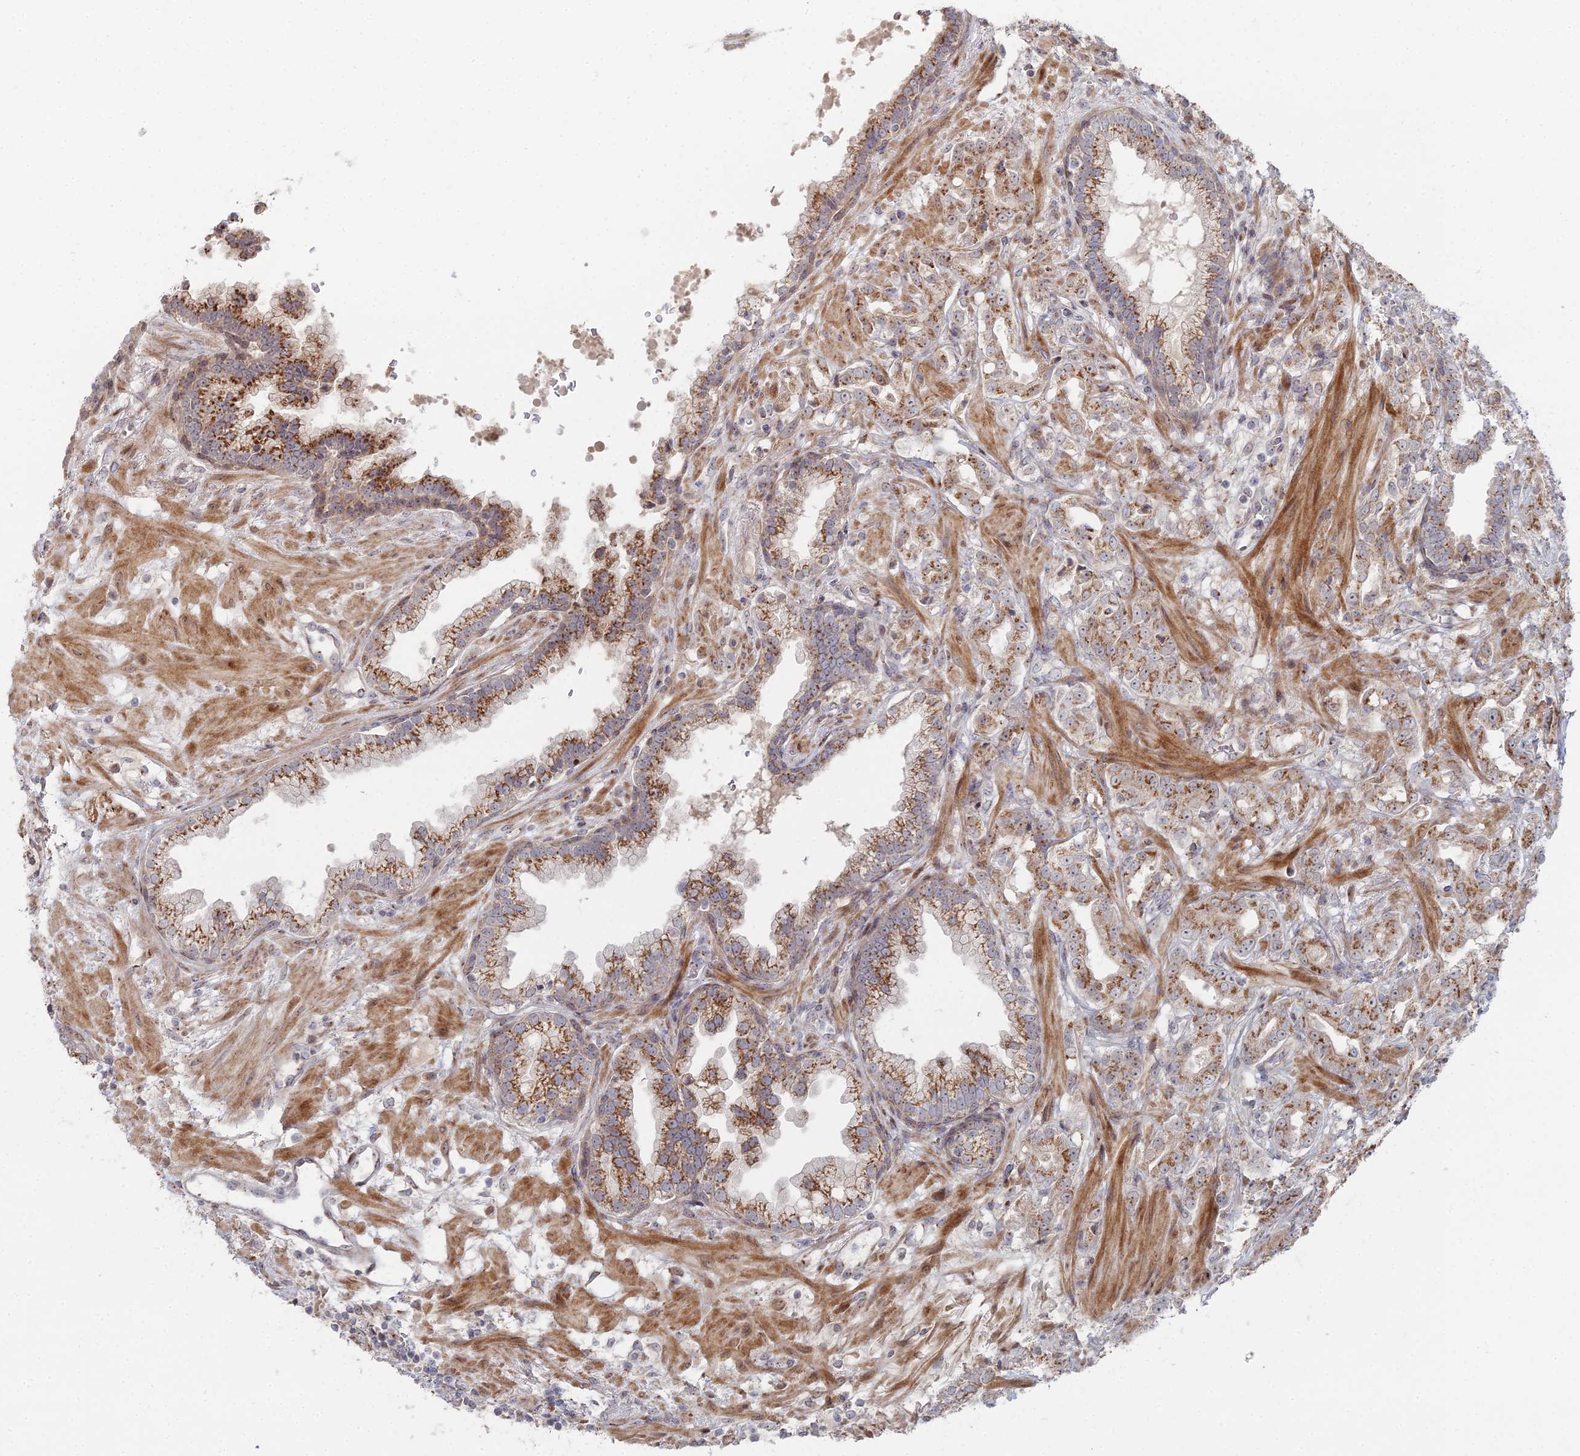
{"staining": {"intensity": "moderate", "quantity": ">75%", "location": "cytoplasmic/membranous"}, "tissue": "prostate cancer", "cell_type": "Tumor cells", "image_type": "cancer", "snomed": [{"axis": "morphology", "description": "Adenocarcinoma, High grade"}, {"axis": "topography", "description": "Prostate"}], "caption": "High-magnification brightfield microscopy of prostate high-grade adenocarcinoma stained with DAB (brown) and counterstained with hematoxylin (blue). tumor cells exhibit moderate cytoplasmic/membranous expression is identified in approximately>75% of cells.", "gene": "SGMS1", "patient": {"sex": "male", "age": 63}}